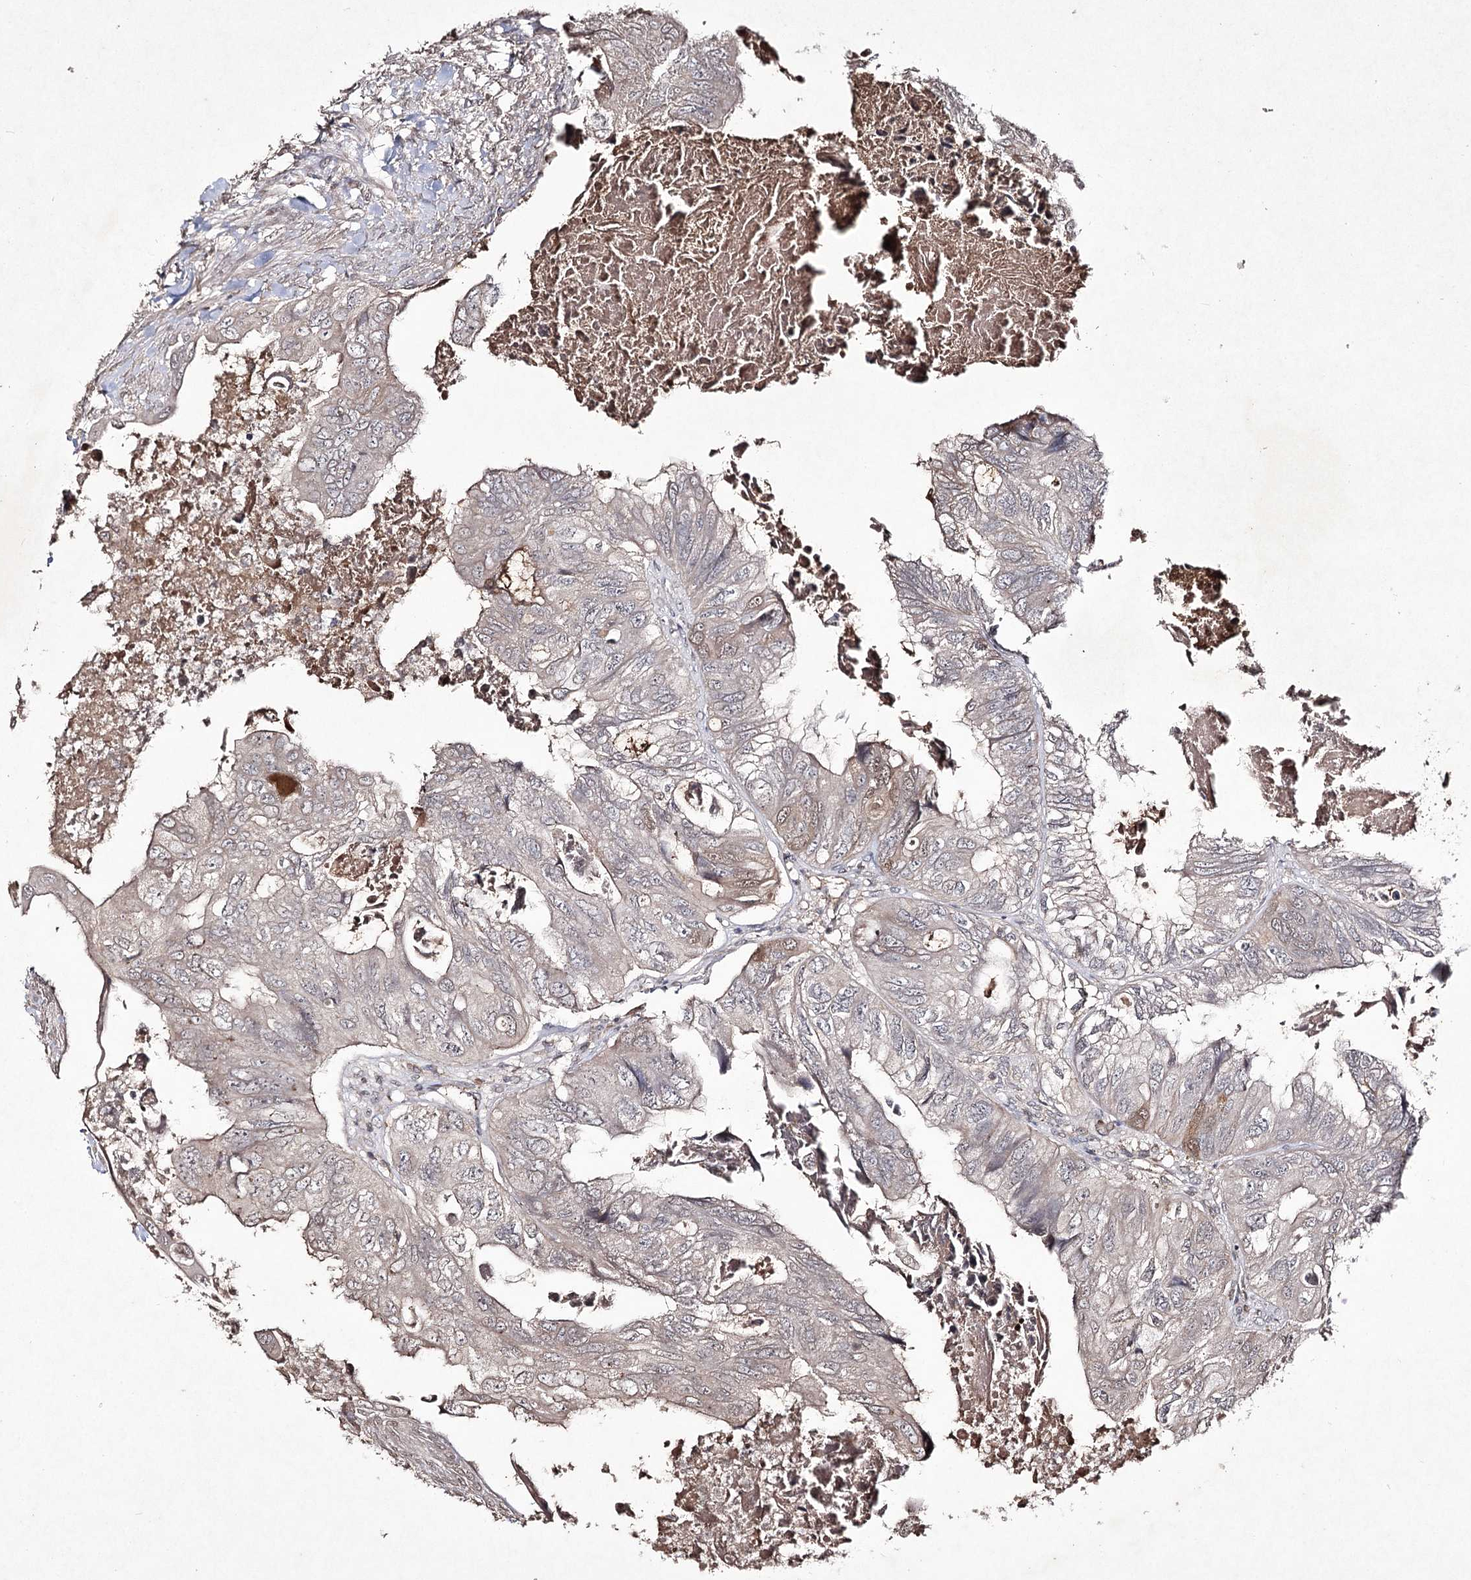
{"staining": {"intensity": "weak", "quantity": "<25%", "location": "cytoplasmic/membranous"}, "tissue": "colorectal cancer", "cell_type": "Tumor cells", "image_type": "cancer", "snomed": [{"axis": "morphology", "description": "Adenocarcinoma, NOS"}, {"axis": "topography", "description": "Rectum"}], "caption": "This is an immunohistochemistry histopathology image of adenocarcinoma (colorectal). There is no positivity in tumor cells.", "gene": "SYNGR3", "patient": {"sex": "male", "age": 63}}